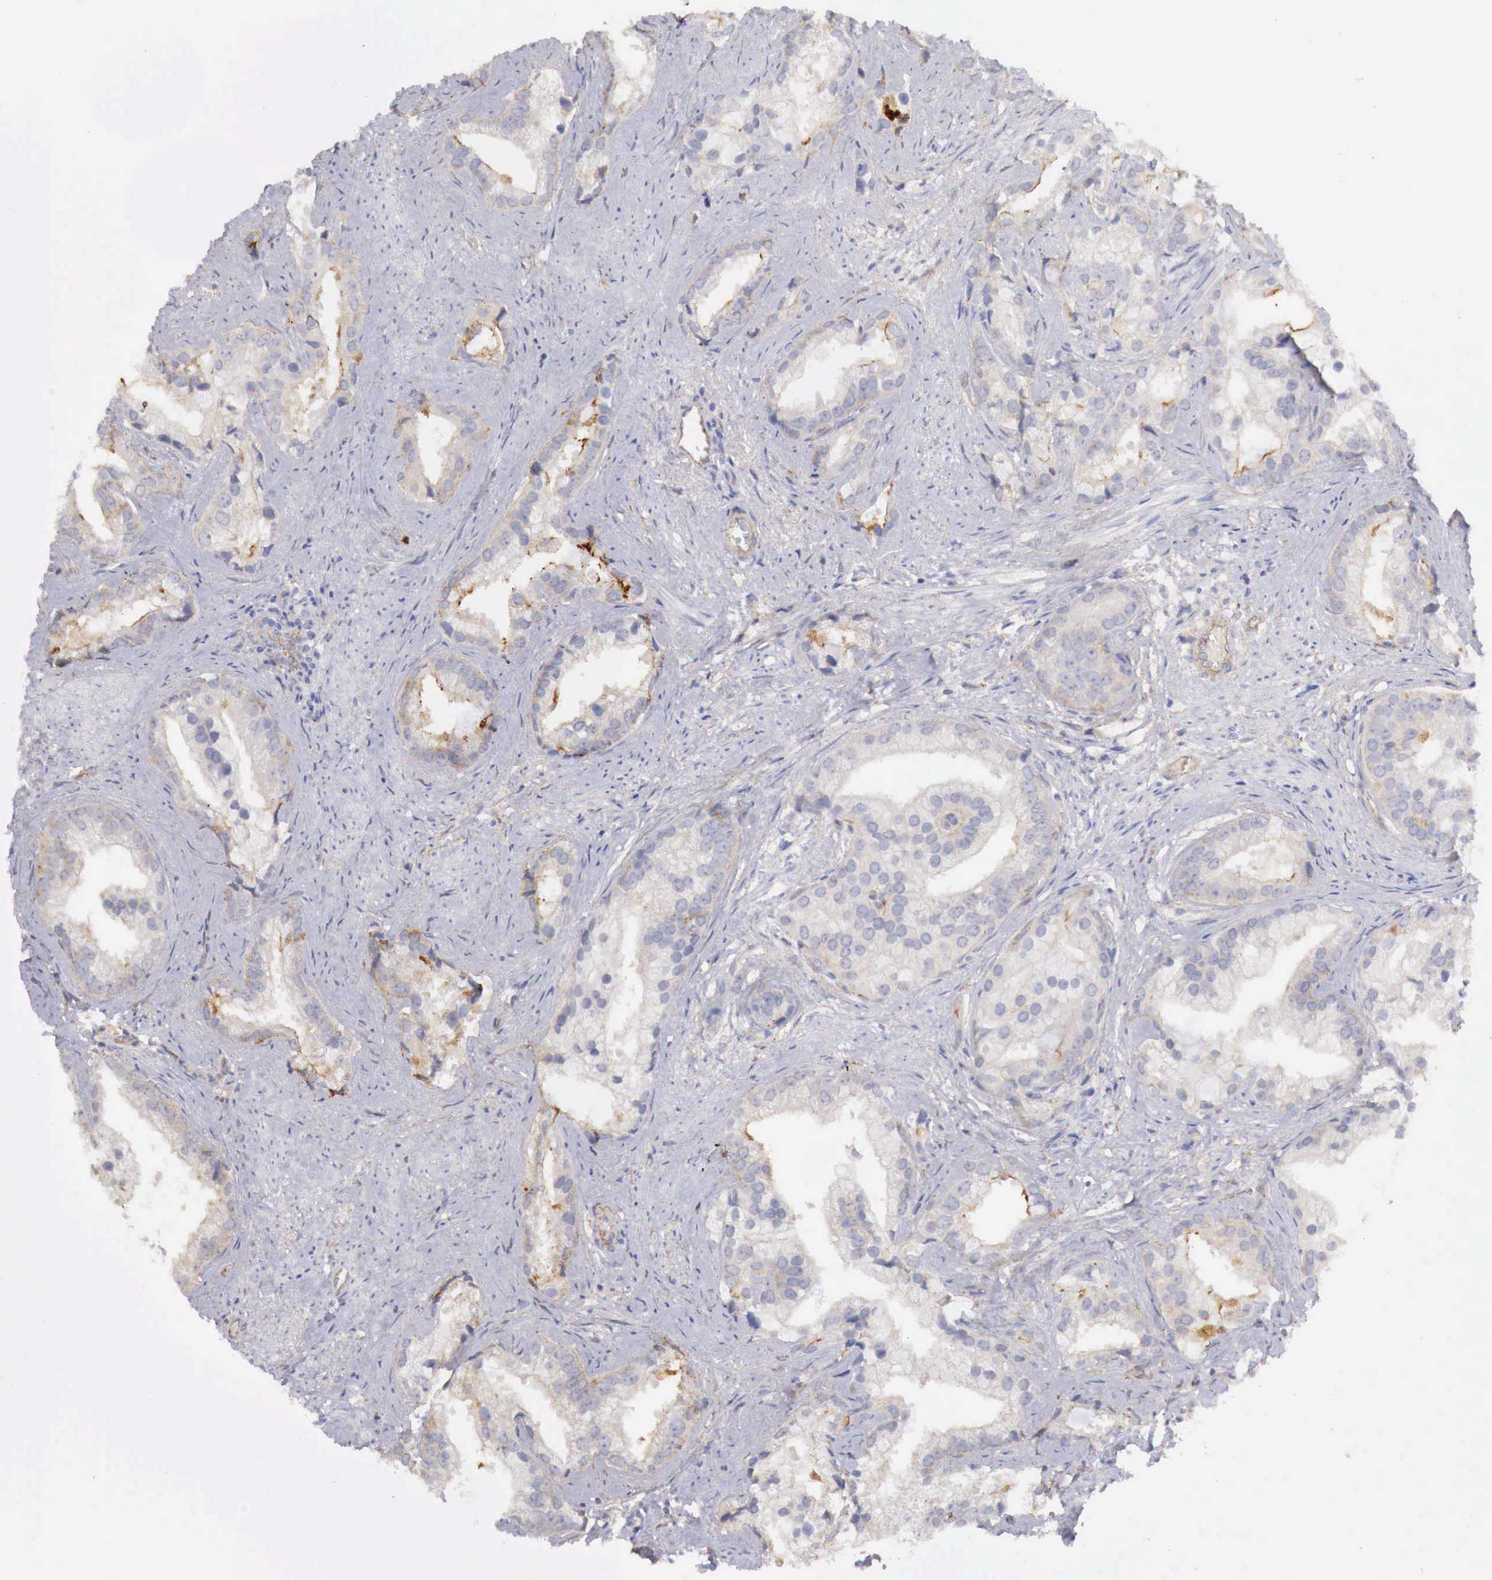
{"staining": {"intensity": "weak", "quantity": "25%-75%", "location": "cytoplasmic/membranous"}, "tissue": "prostate cancer", "cell_type": "Tumor cells", "image_type": "cancer", "snomed": [{"axis": "morphology", "description": "Adenocarcinoma, Medium grade"}, {"axis": "topography", "description": "Prostate"}], "caption": "An IHC micrograph of tumor tissue is shown. Protein staining in brown highlights weak cytoplasmic/membranous positivity in prostate cancer (adenocarcinoma (medium-grade)) within tumor cells.", "gene": "KLHDC7B", "patient": {"sex": "male", "age": 65}}